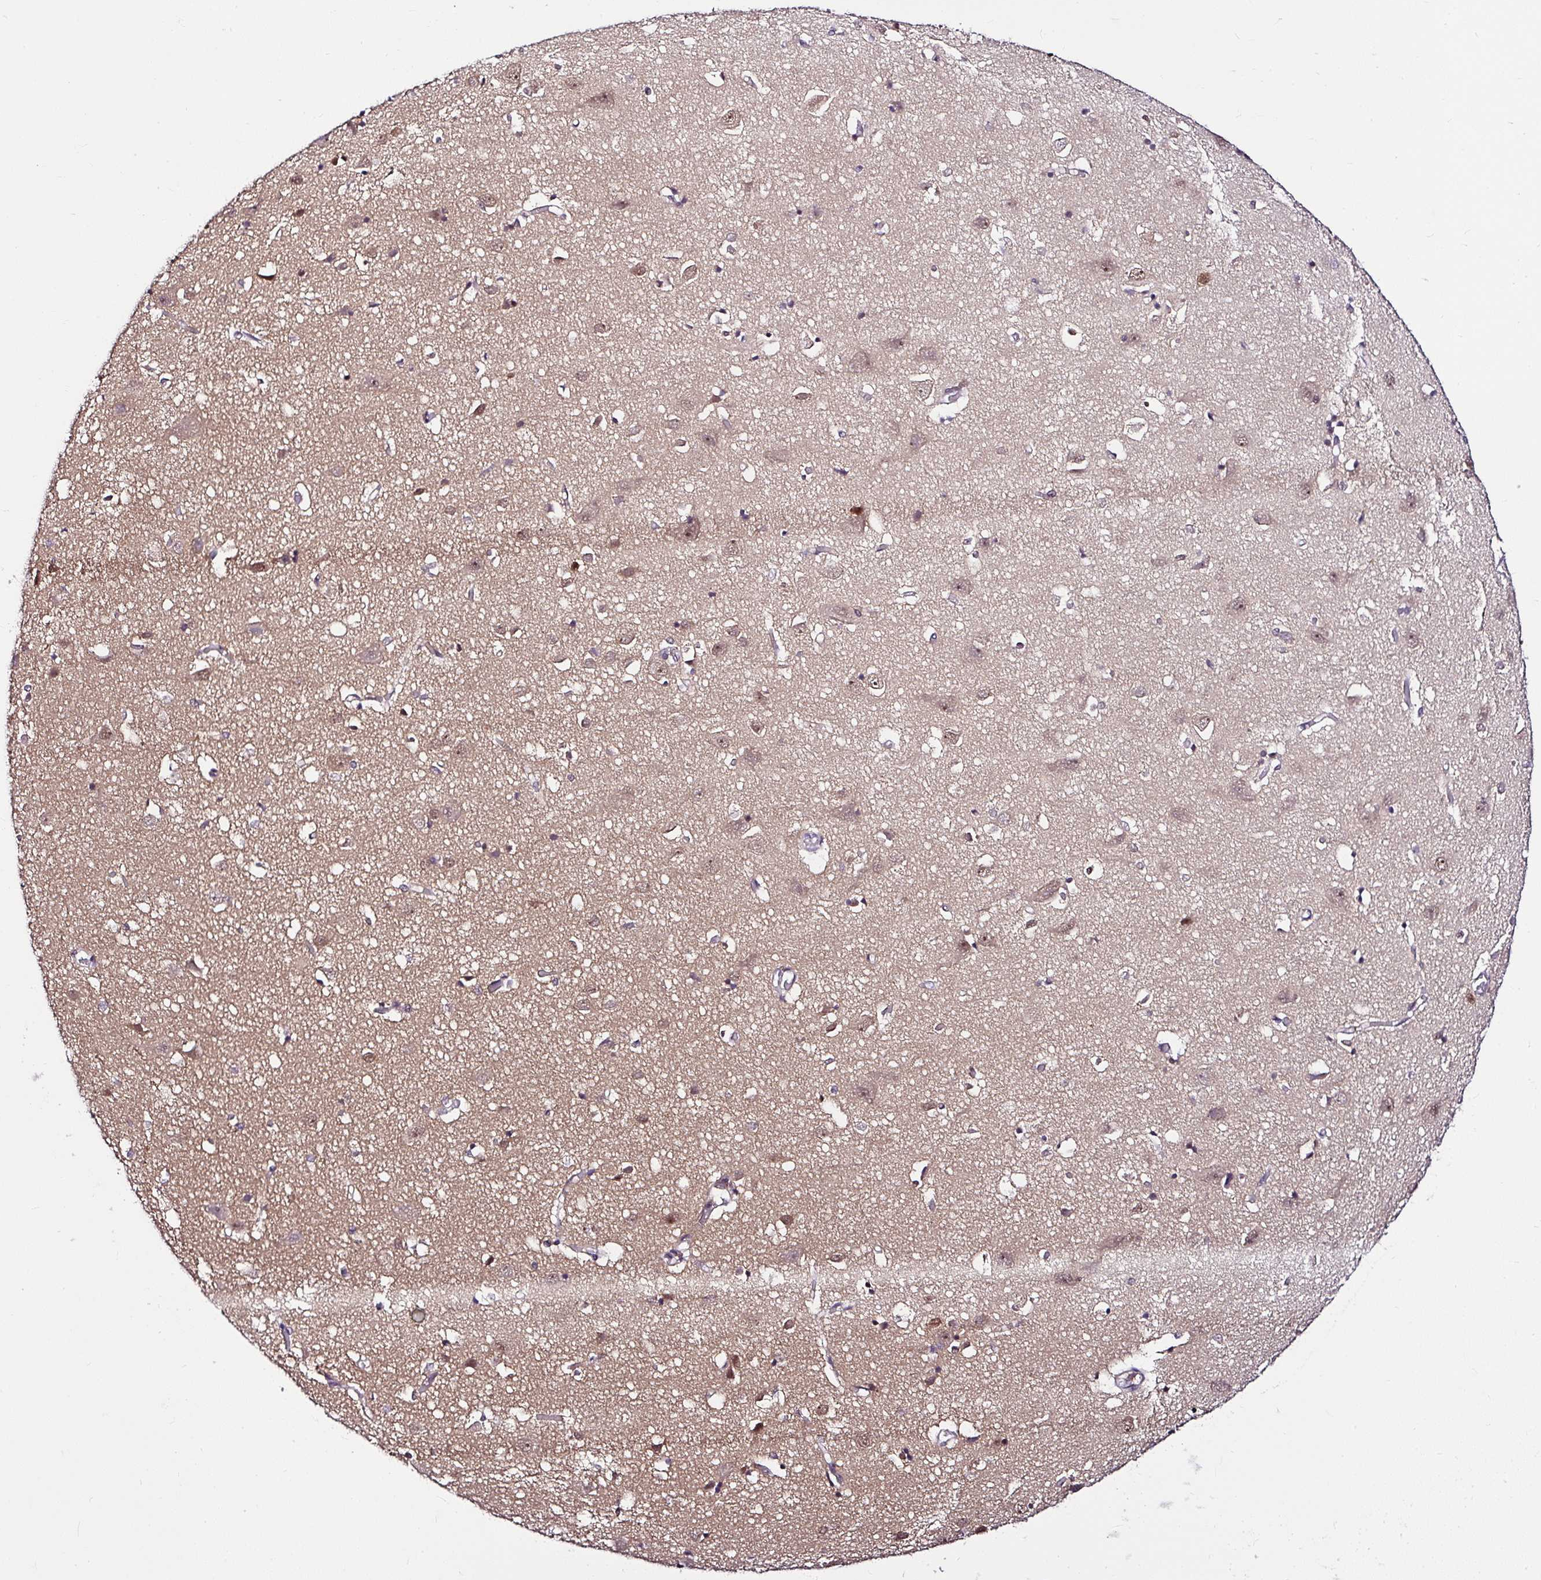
{"staining": {"intensity": "negative", "quantity": "none", "location": "none"}, "tissue": "cerebral cortex", "cell_type": "Endothelial cells", "image_type": "normal", "snomed": [{"axis": "morphology", "description": "Normal tissue, NOS"}, {"axis": "topography", "description": "Cerebral cortex"}], "caption": "The IHC micrograph has no significant staining in endothelial cells of cerebral cortex.", "gene": "PIN4", "patient": {"sex": "male", "age": 70}}